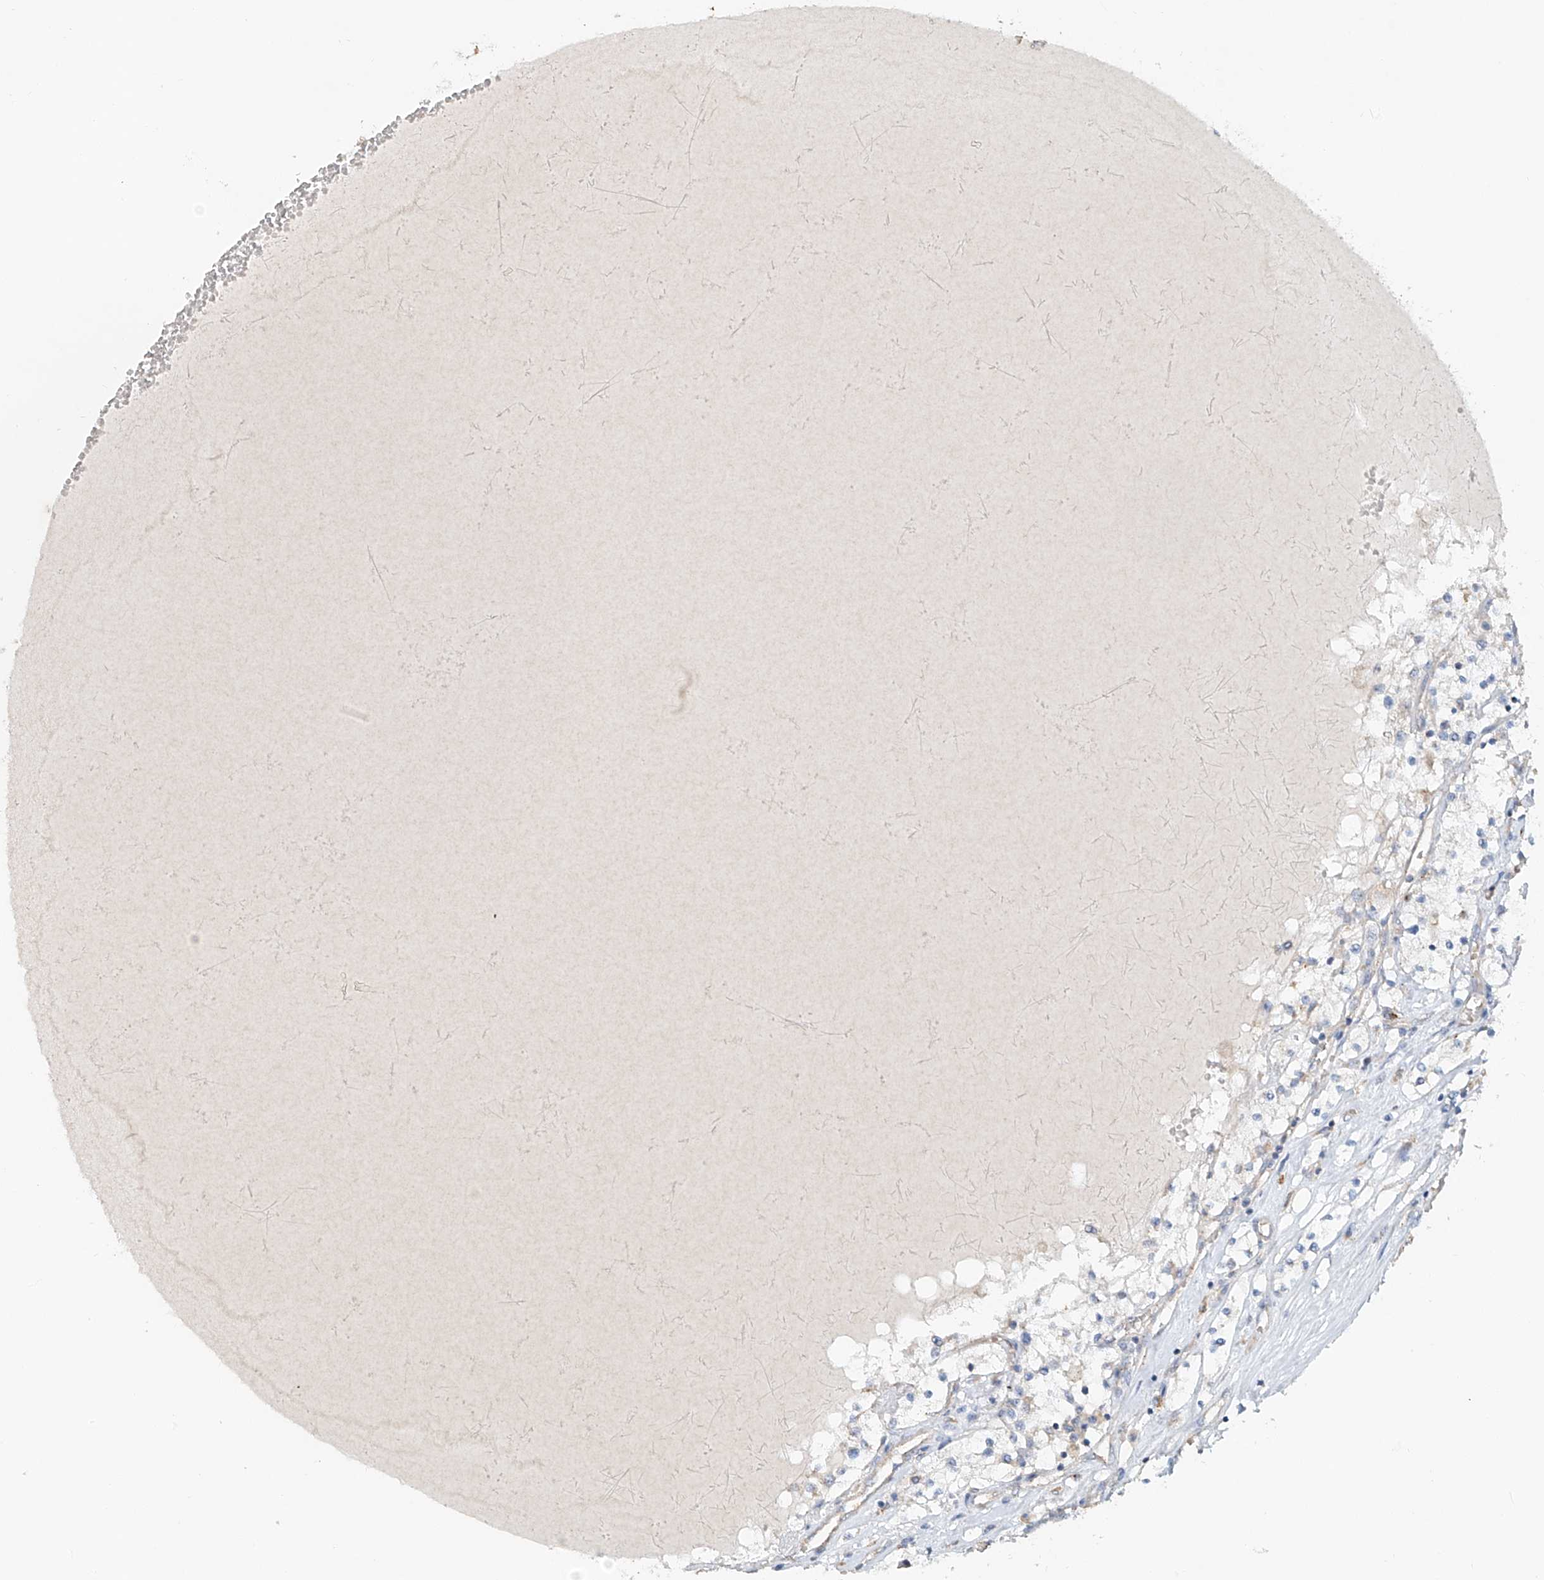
{"staining": {"intensity": "negative", "quantity": "none", "location": "none"}, "tissue": "renal cancer", "cell_type": "Tumor cells", "image_type": "cancer", "snomed": [{"axis": "morphology", "description": "Normal tissue, NOS"}, {"axis": "morphology", "description": "Adenocarcinoma, NOS"}, {"axis": "topography", "description": "Kidney"}], "caption": "Immunohistochemistry of human renal cancer reveals no positivity in tumor cells. The staining was performed using DAB (3,3'-diaminobenzidine) to visualize the protein expression in brown, while the nuclei were stained in blue with hematoxylin (Magnification: 20x).", "gene": "TRIM47", "patient": {"sex": "male", "age": 68}}